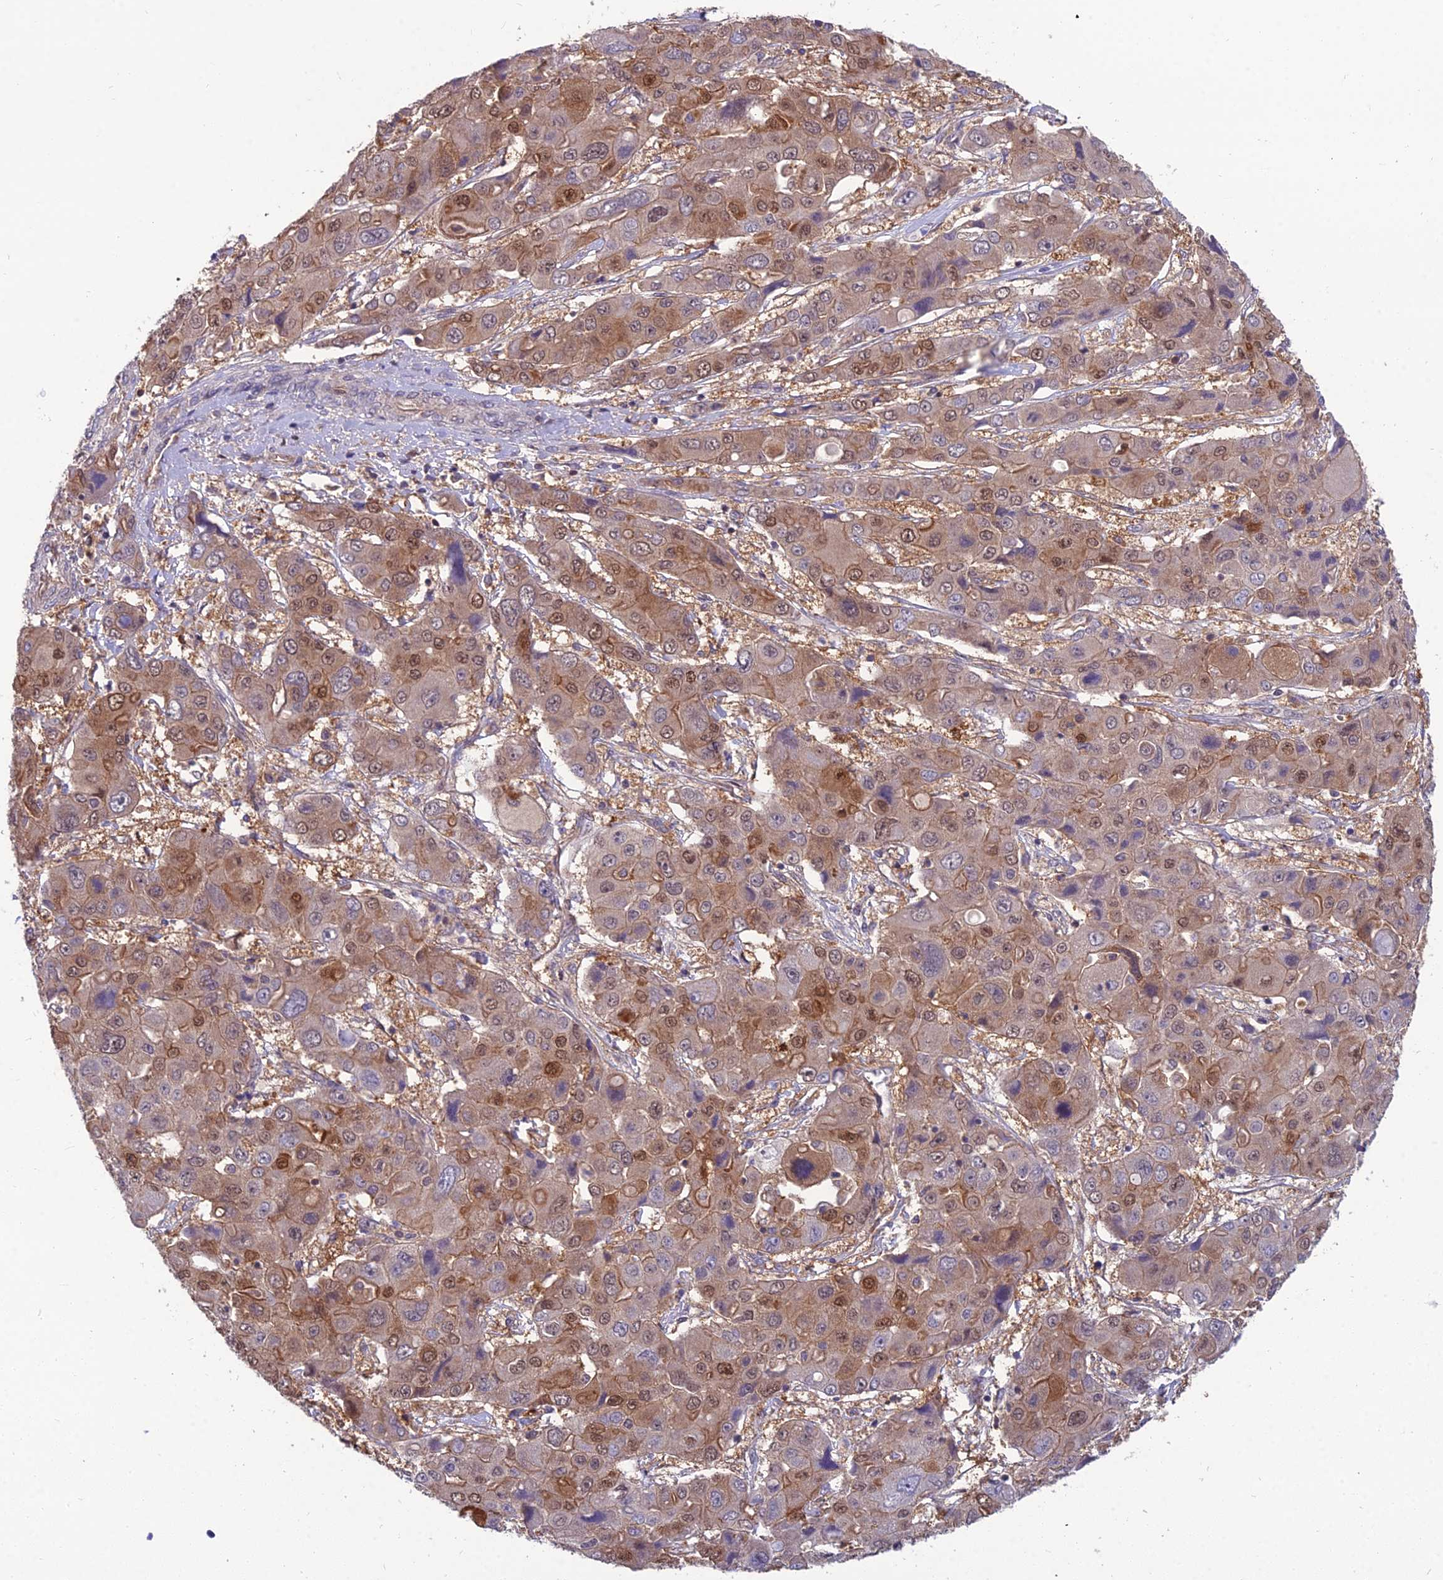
{"staining": {"intensity": "moderate", "quantity": ">75%", "location": "cytoplasmic/membranous,nuclear"}, "tissue": "liver cancer", "cell_type": "Tumor cells", "image_type": "cancer", "snomed": [{"axis": "morphology", "description": "Cholangiocarcinoma"}, {"axis": "topography", "description": "Liver"}], "caption": "Protein staining reveals moderate cytoplasmic/membranous and nuclear positivity in approximately >75% of tumor cells in liver cancer.", "gene": "MVD", "patient": {"sex": "male", "age": 67}}